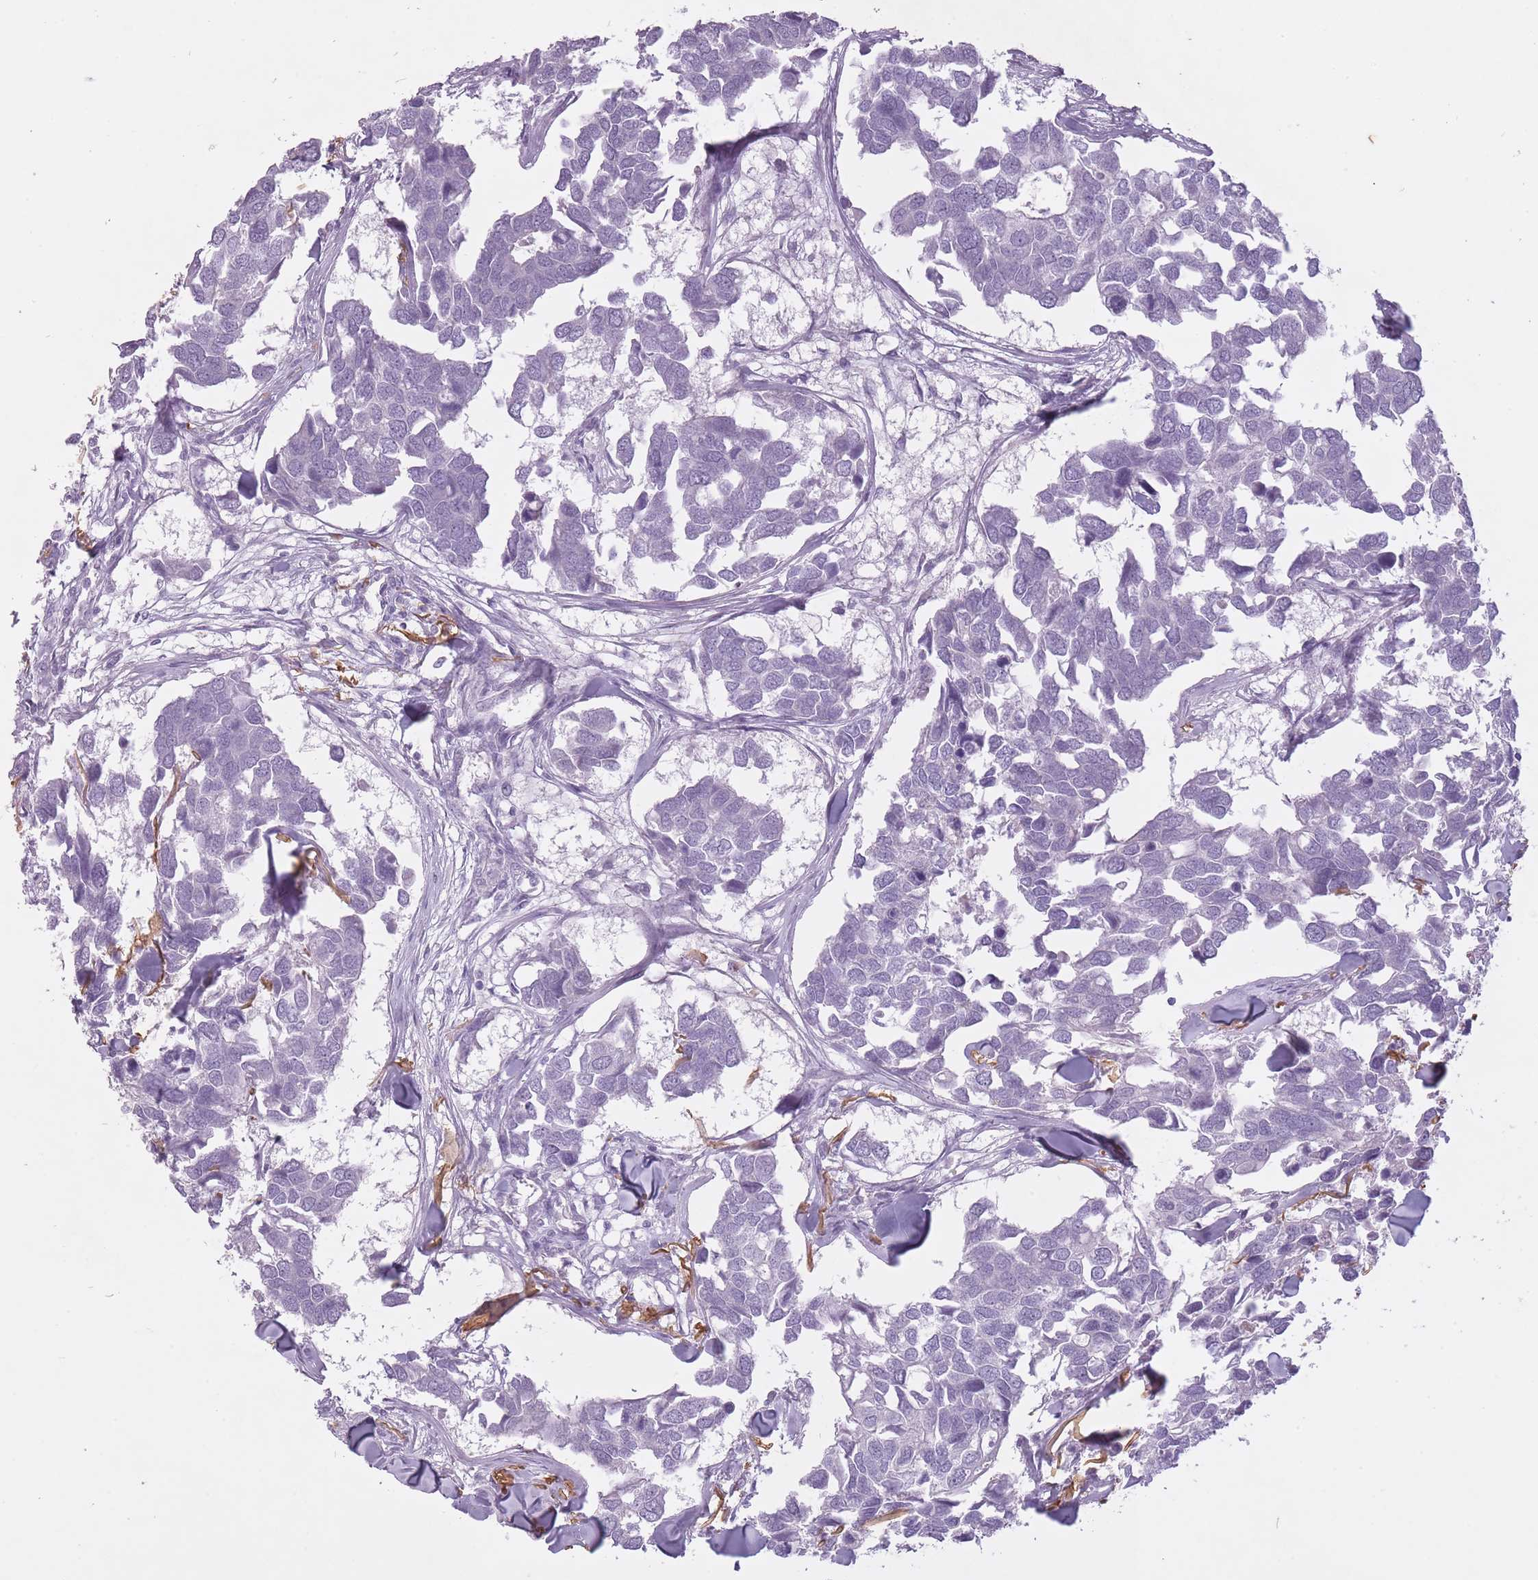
{"staining": {"intensity": "negative", "quantity": "none", "location": "none"}, "tissue": "breast cancer", "cell_type": "Tumor cells", "image_type": "cancer", "snomed": [{"axis": "morphology", "description": "Duct carcinoma"}, {"axis": "topography", "description": "Breast"}], "caption": "The image exhibits no staining of tumor cells in invasive ductal carcinoma (breast).", "gene": "RFX4", "patient": {"sex": "female", "age": 83}}